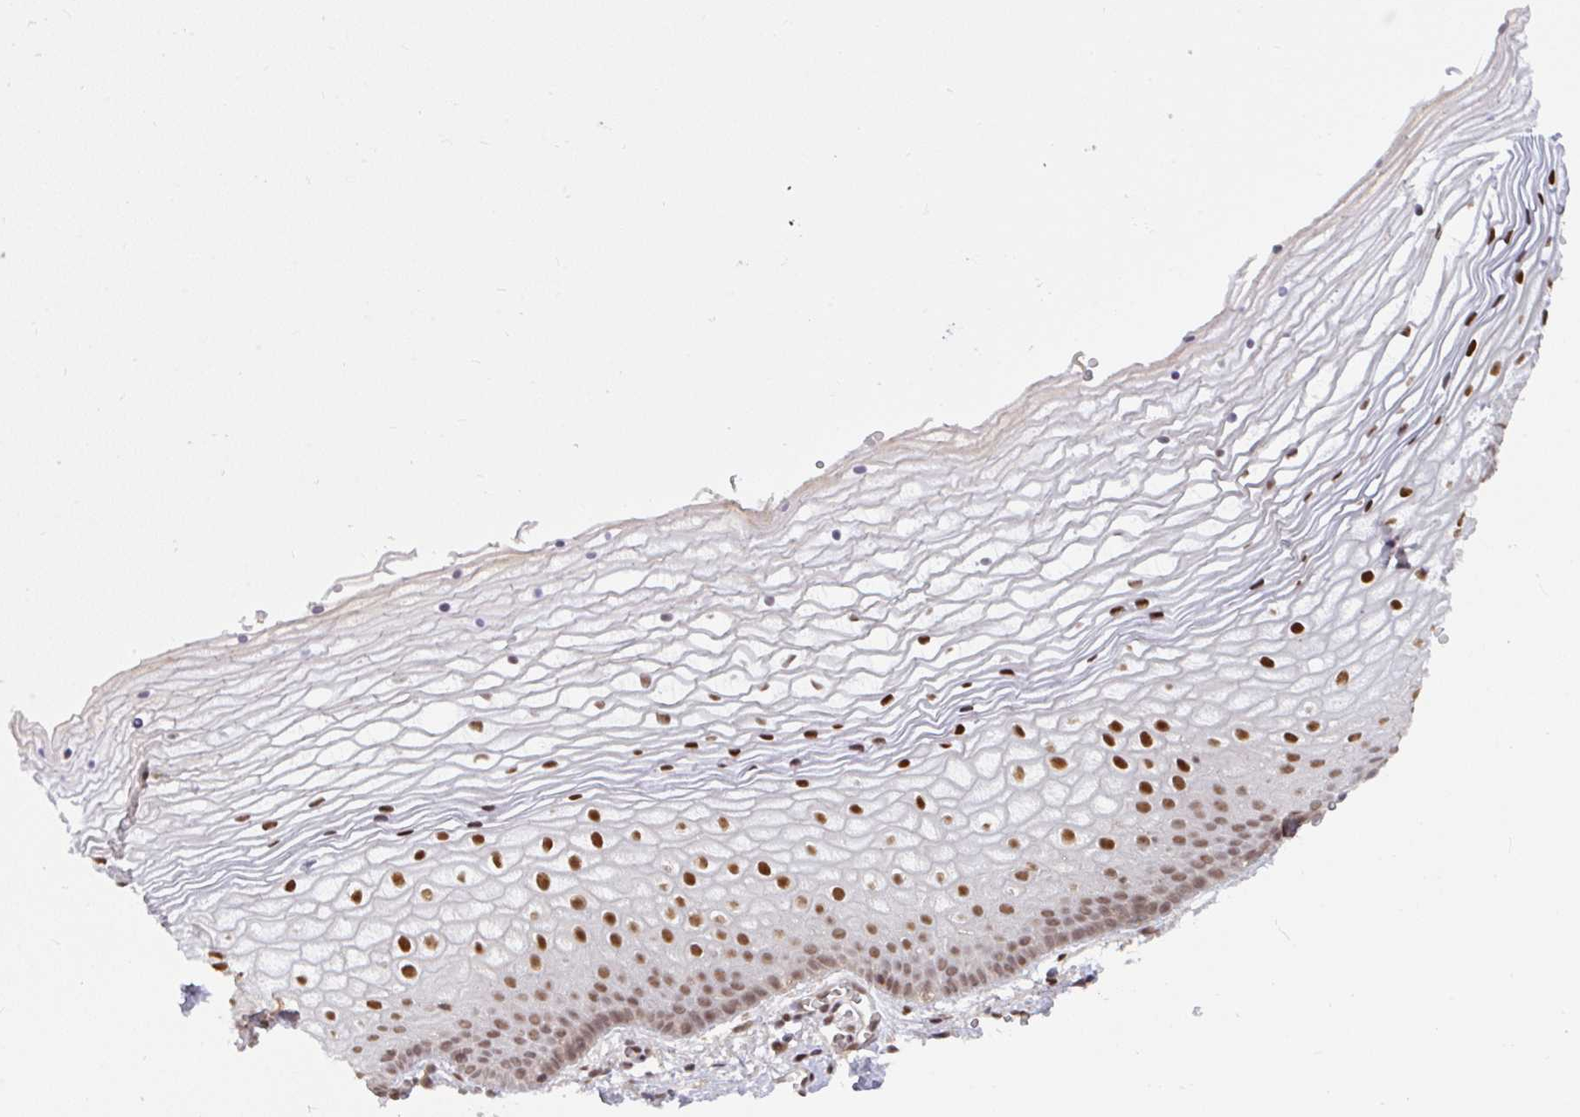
{"staining": {"intensity": "strong", "quantity": ">75%", "location": "nuclear"}, "tissue": "vagina", "cell_type": "Squamous epithelial cells", "image_type": "normal", "snomed": [{"axis": "morphology", "description": "Normal tissue, NOS"}, {"axis": "topography", "description": "Vagina"}], "caption": "A brown stain highlights strong nuclear expression of a protein in squamous epithelial cells of benign vagina. The staining is performed using DAB brown chromogen to label protein expression. The nuclei are counter-stained blue using hematoxylin.", "gene": "KLF2", "patient": {"sex": "female", "age": 56}}